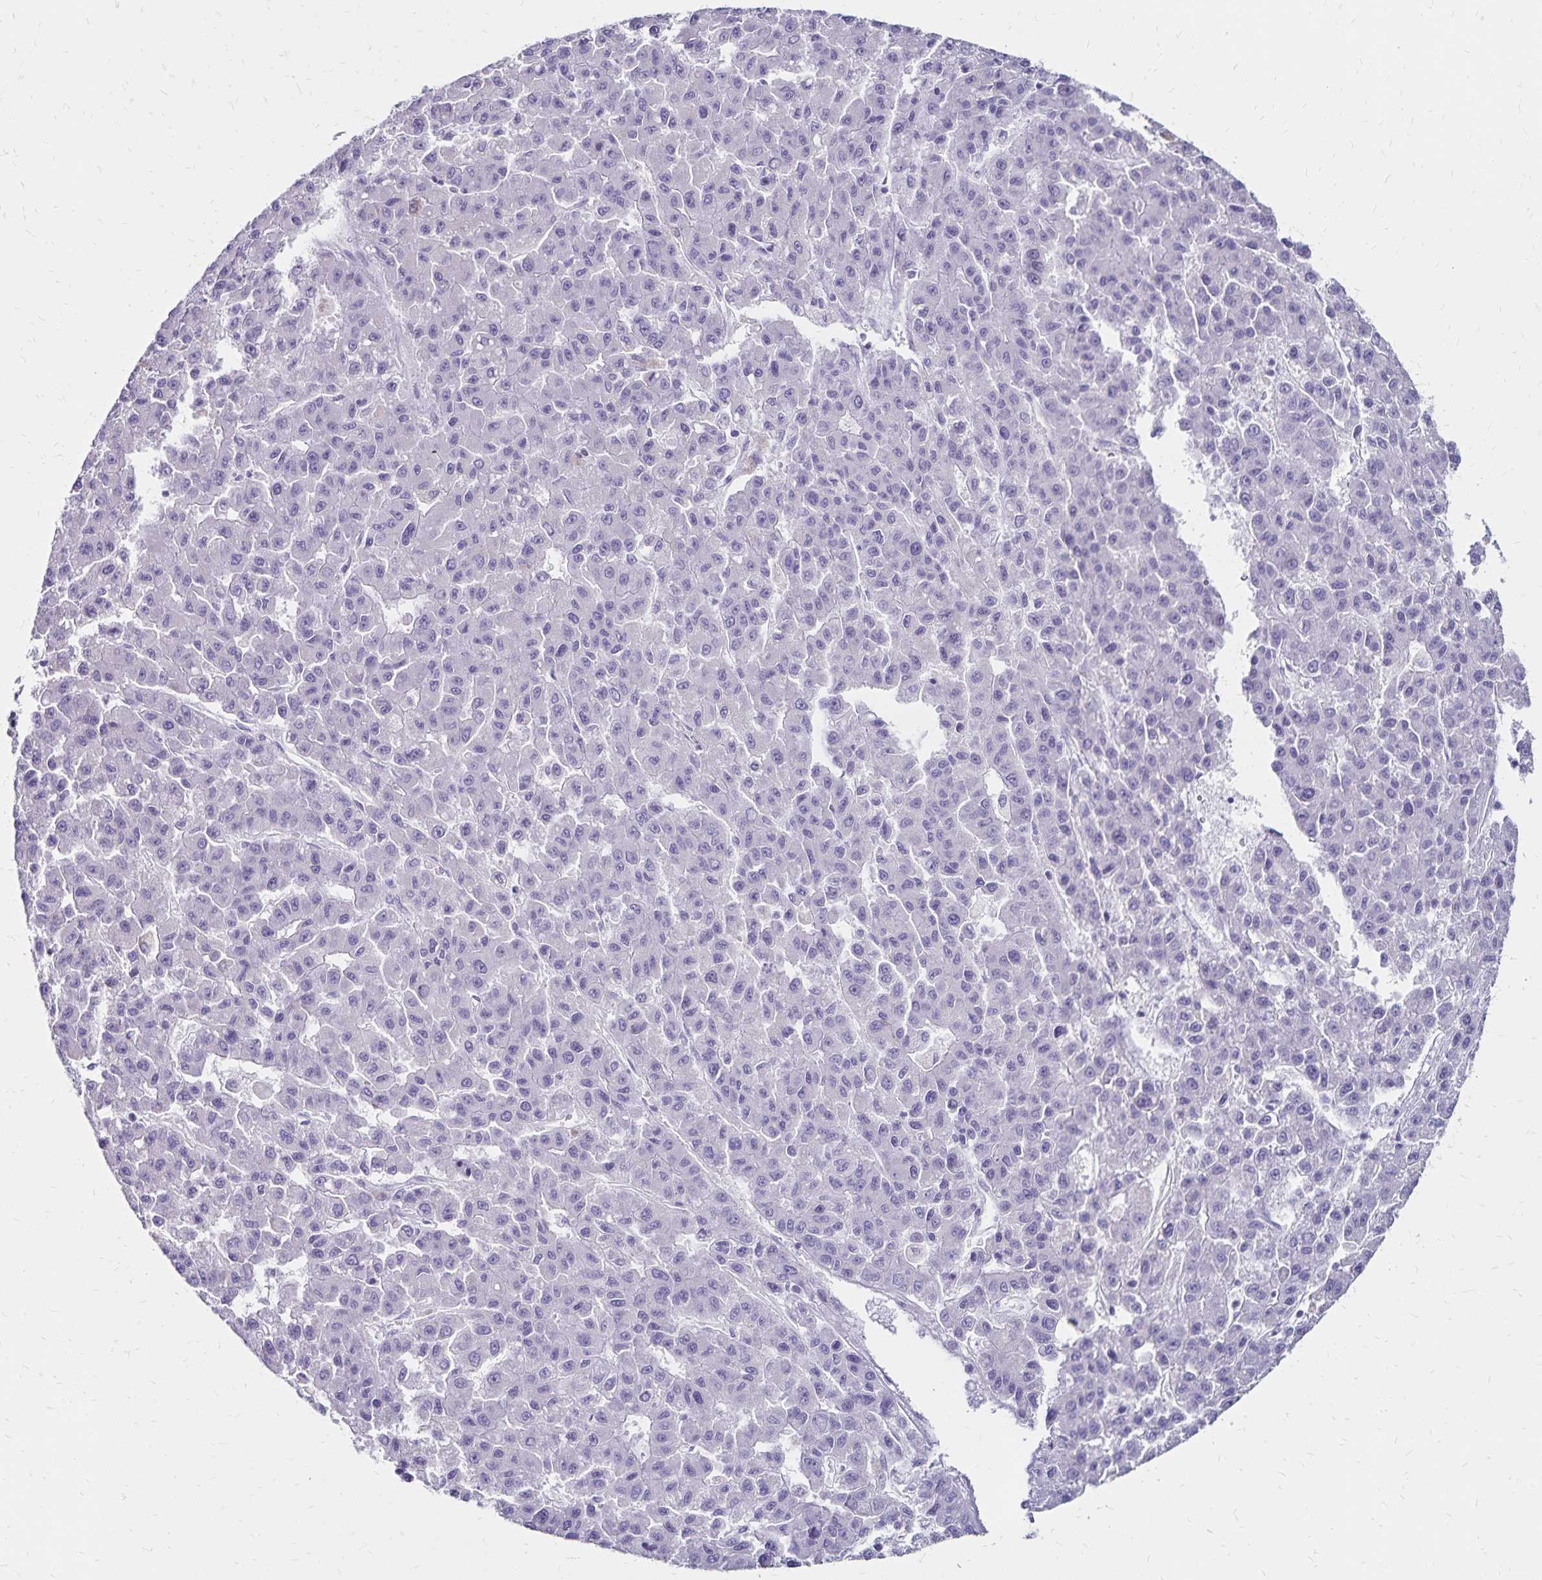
{"staining": {"intensity": "negative", "quantity": "none", "location": "none"}, "tissue": "liver cancer", "cell_type": "Tumor cells", "image_type": "cancer", "snomed": [{"axis": "morphology", "description": "Carcinoma, Hepatocellular, NOS"}, {"axis": "topography", "description": "Liver"}], "caption": "A micrograph of human liver hepatocellular carcinoma is negative for staining in tumor cells.", "gene": "IKZF1", "patient": {"sex": "male", "age": 70}}